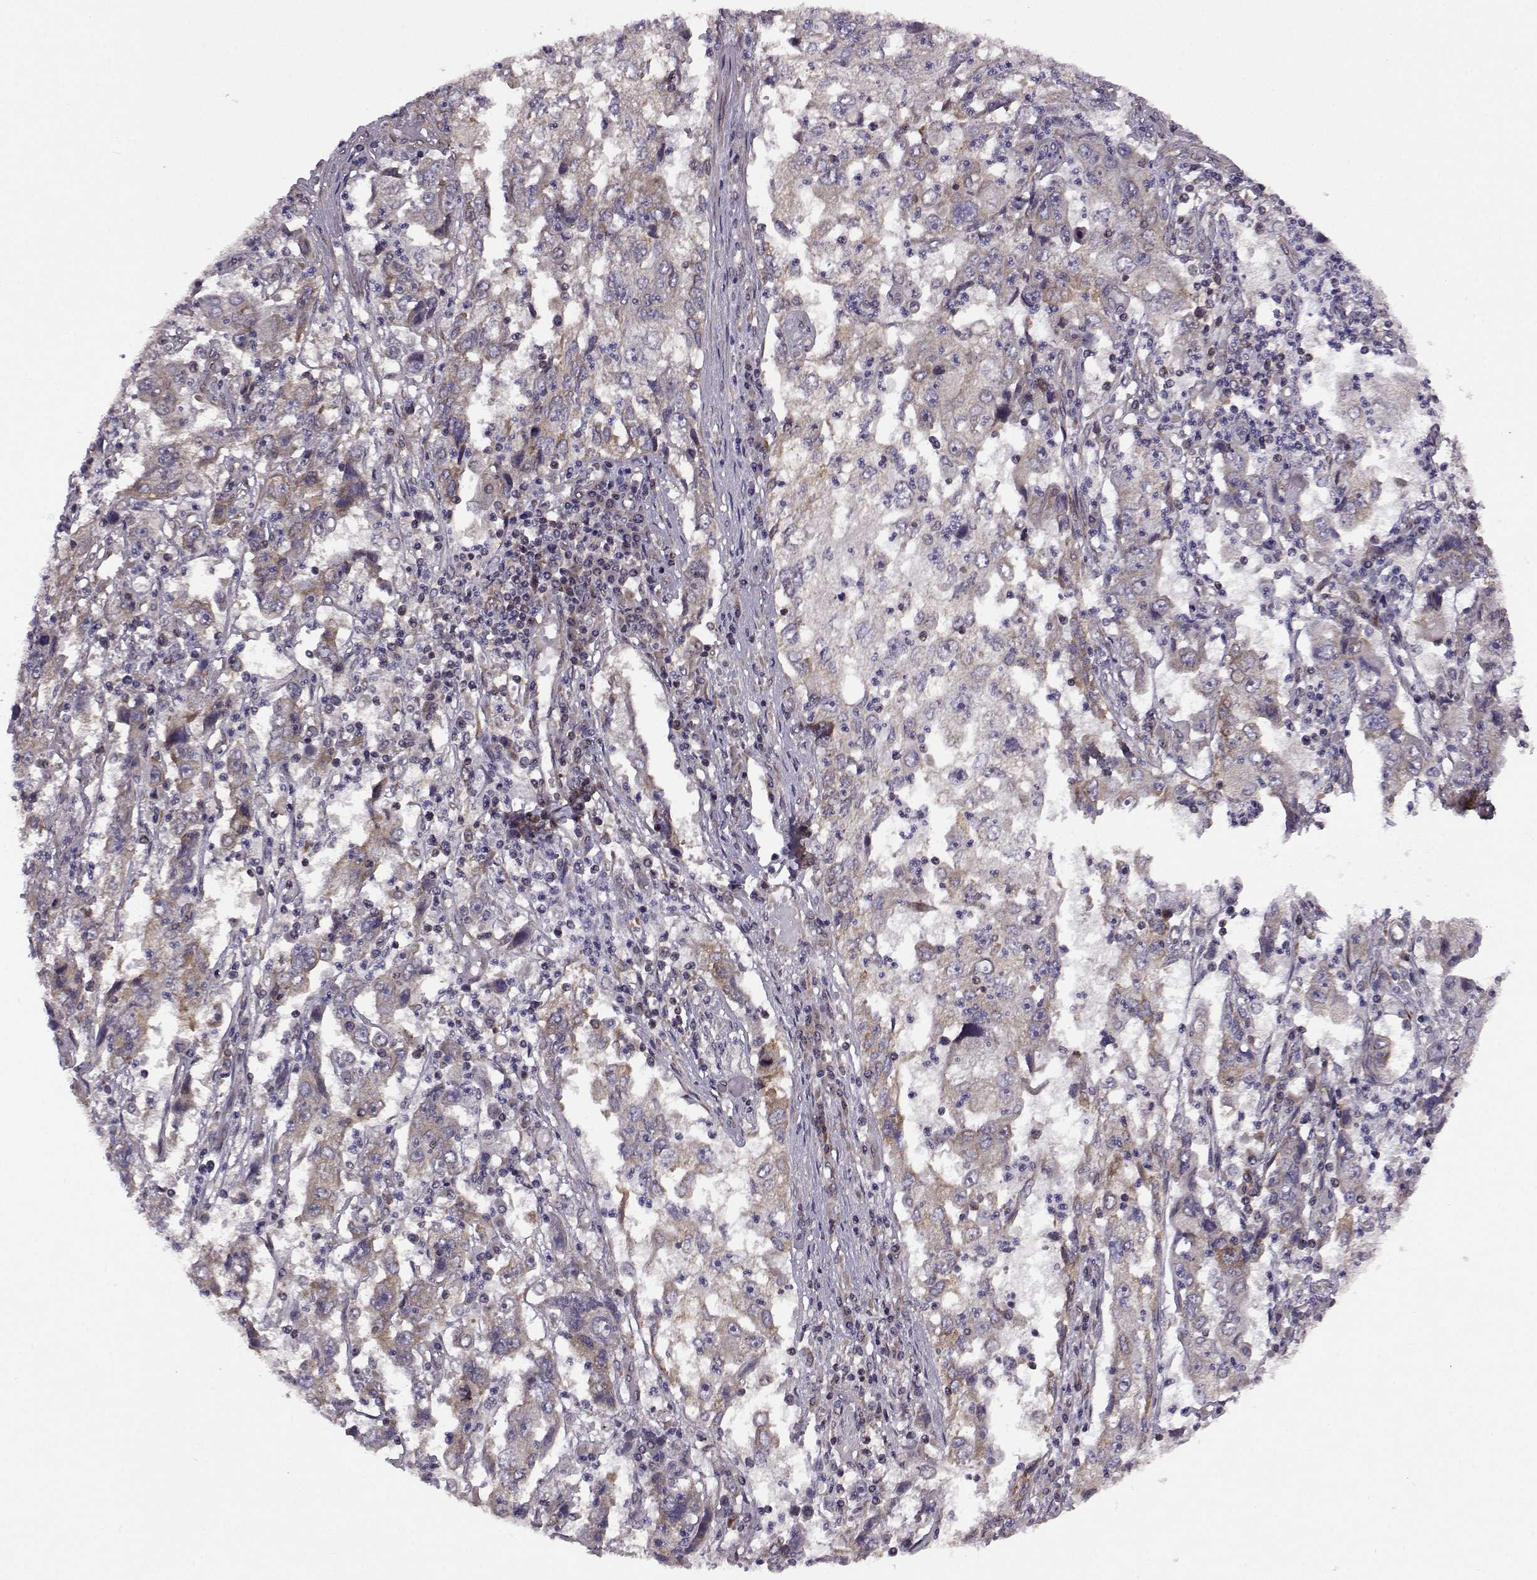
{"staining": {"intensity": "moderate", "quantity": "25%-75%", "location": "cytoplasmic/membranous"}, "tissue": "cervical cancer", "cell_type": "Tumor cells", "image_type": "cancer", "snomed": [{"axis": "morphology", "description": "Squamous cell carcinoma, NOS"}, {"axis": "topography", "description": "Cervix"}], "caption": "The image shows immunohistochemical staining of squamous cell carcinoma (cervical). There is moderate cytoplasmic/membranous staining is present in about 25%-75% of tumor cells.", "gene": "URI1", "patient": {"sex": "female", "age": 36}}